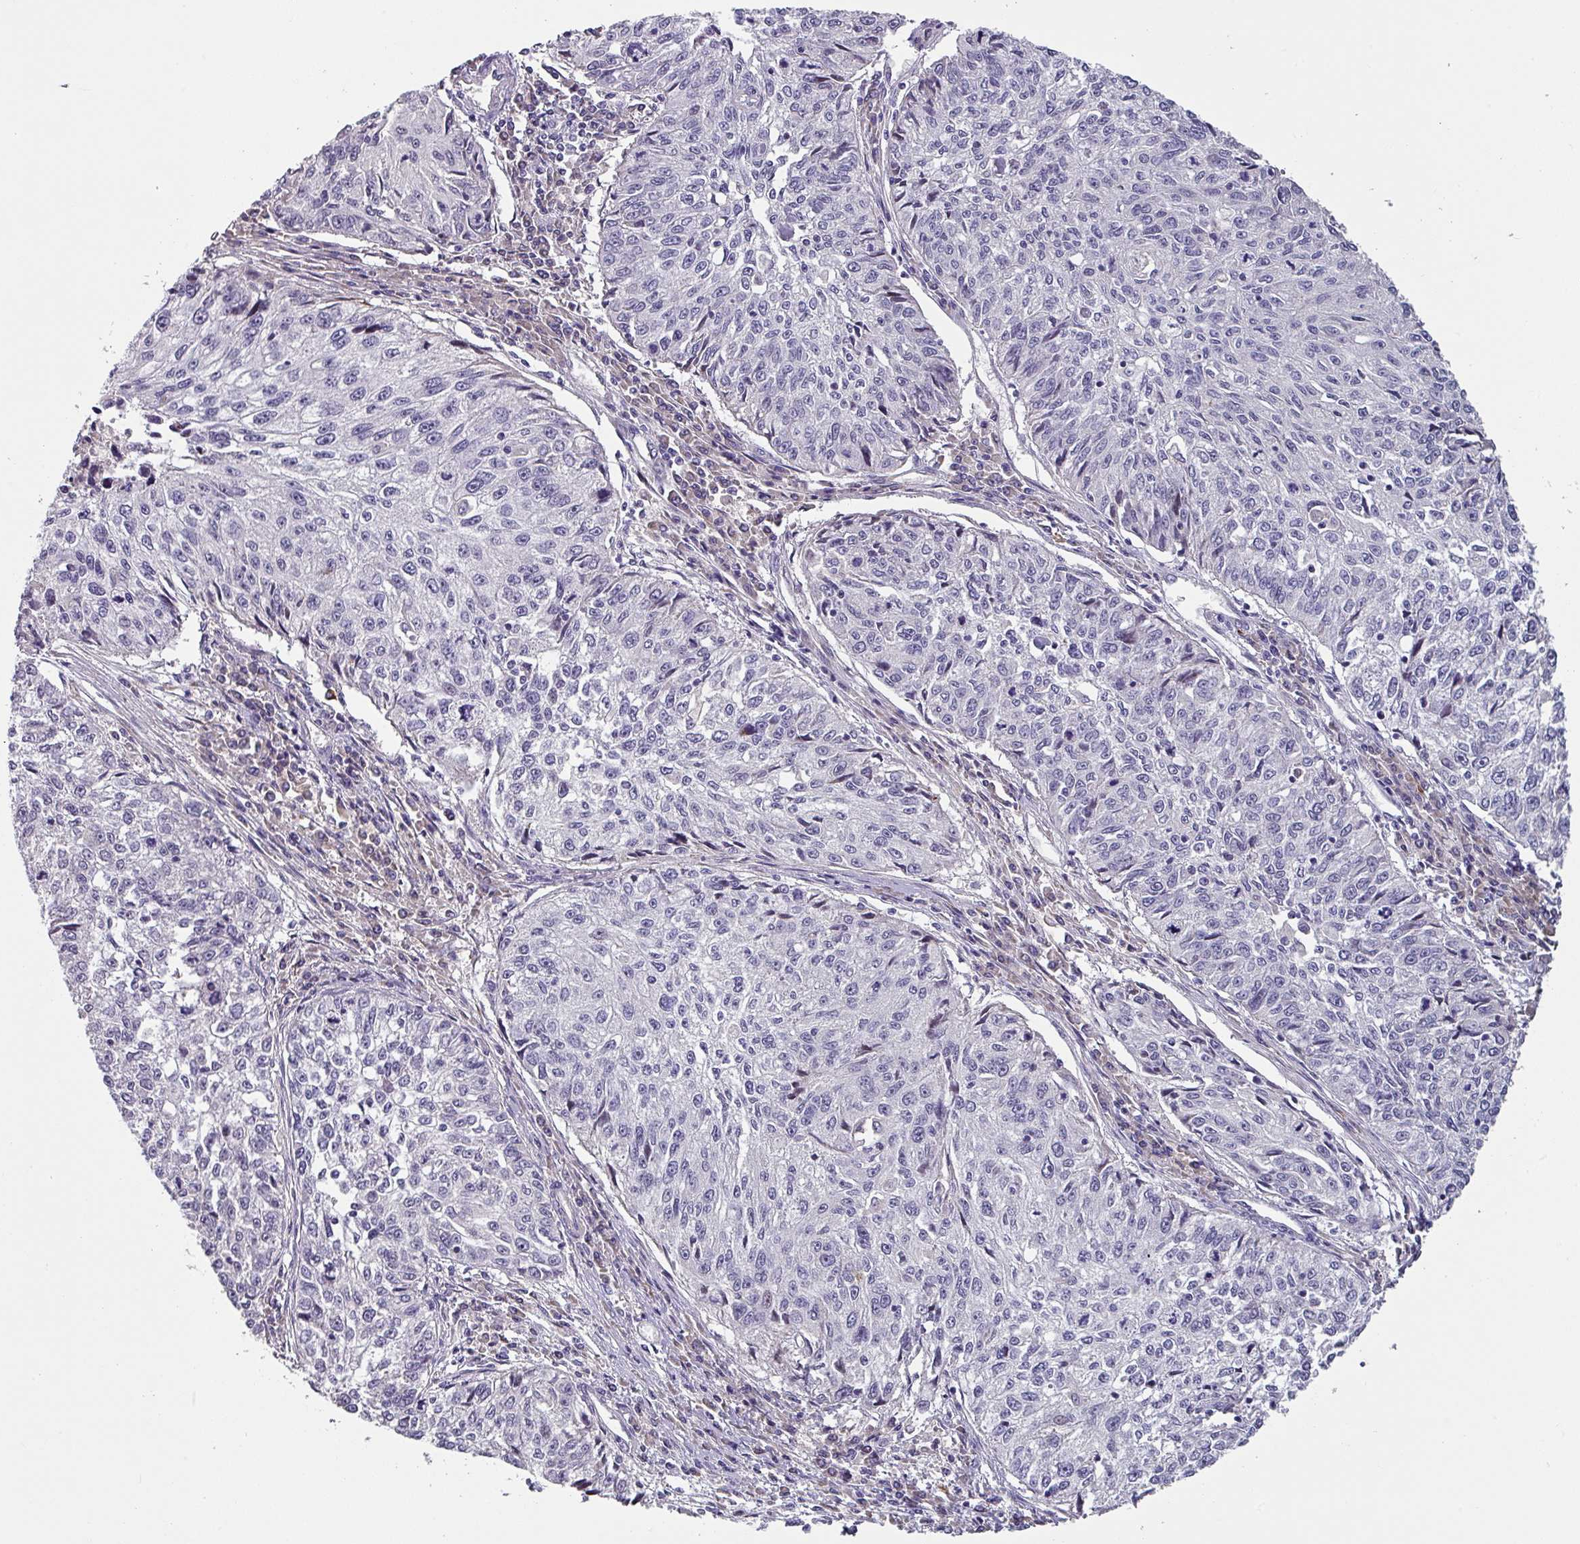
{"staining": {"intensity": "negative", "quantity": "none", "location": "none"}, "tissue": "cervical cancer", "cell_type": "Tumor cells", "image_type": "cancer", "snomed": [{"axis": "morphology", "description": "Squamous cell carcinoma, NOS"}, {"axis": "topography", "description": "Cervix"}], "caption": "The micrograph reveals no significant positivity in tumor cells of squamous cell carcinoma (cervical).", "gene": "KLHL3", "patient": {"sex": "female", "age": 57}}